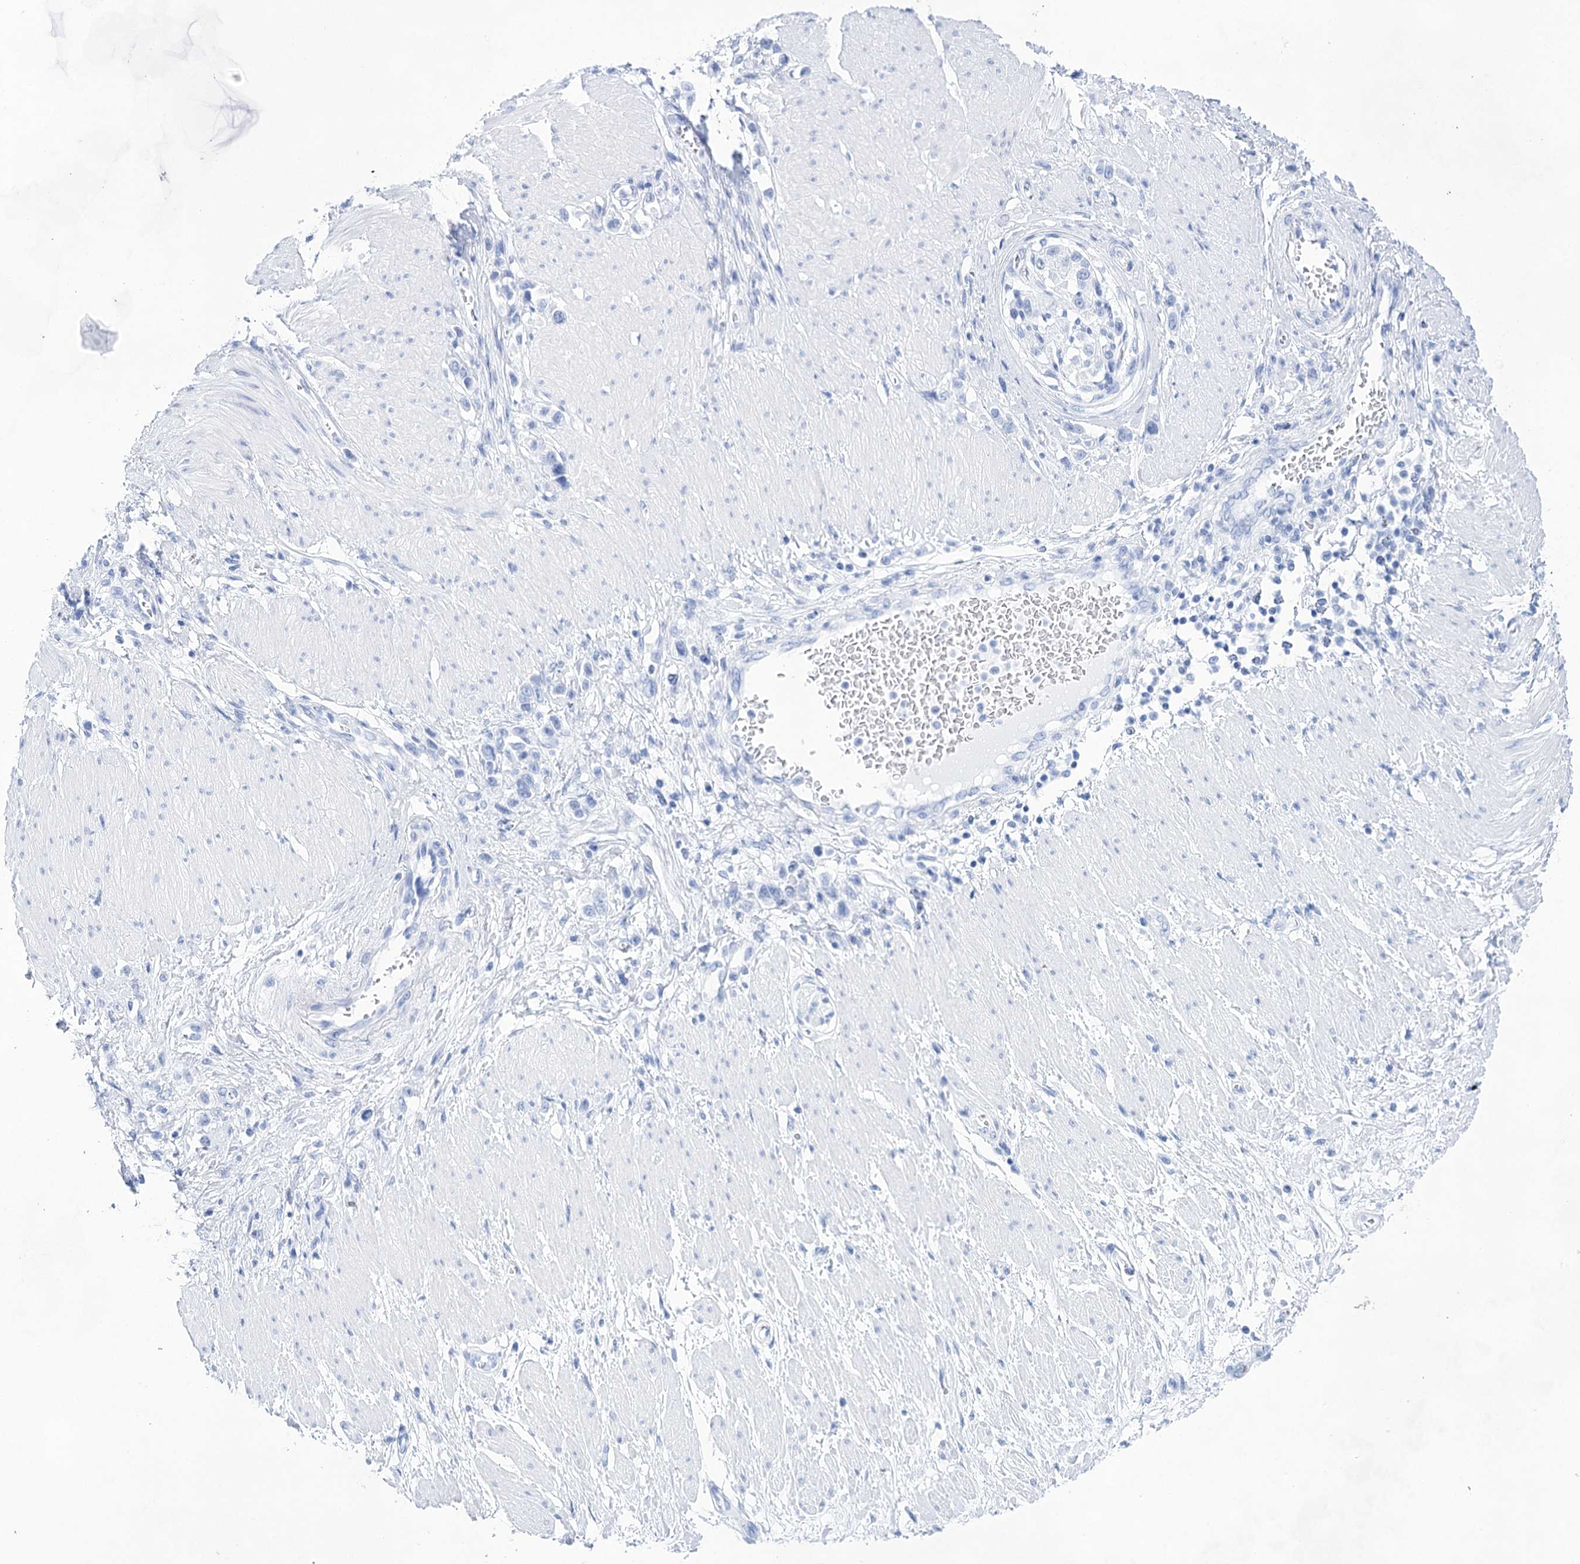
{"staining": {"intensity": "negative", "quantity": "none", "location": "none"}, "tissue": "stomach cancer", "cell_type": "Tumor cells", "image_type": "cancer", "snomed": [{"axis": "morphology", "description": "Normal tissue, NOS"}, {"axis": "morphology", "description": "Adenocarcinoma, NOS"}, {"axis": "topography", "description": "Stomach, upper"}, {"axis": "topography", "description": "Stomach"}], "caption": "Immunohistochemistry of stomach adenocarcinoma displays no expression in tumor cells.", "gene": "LALBA", "patient": {"sex": "female", "age": 65}}